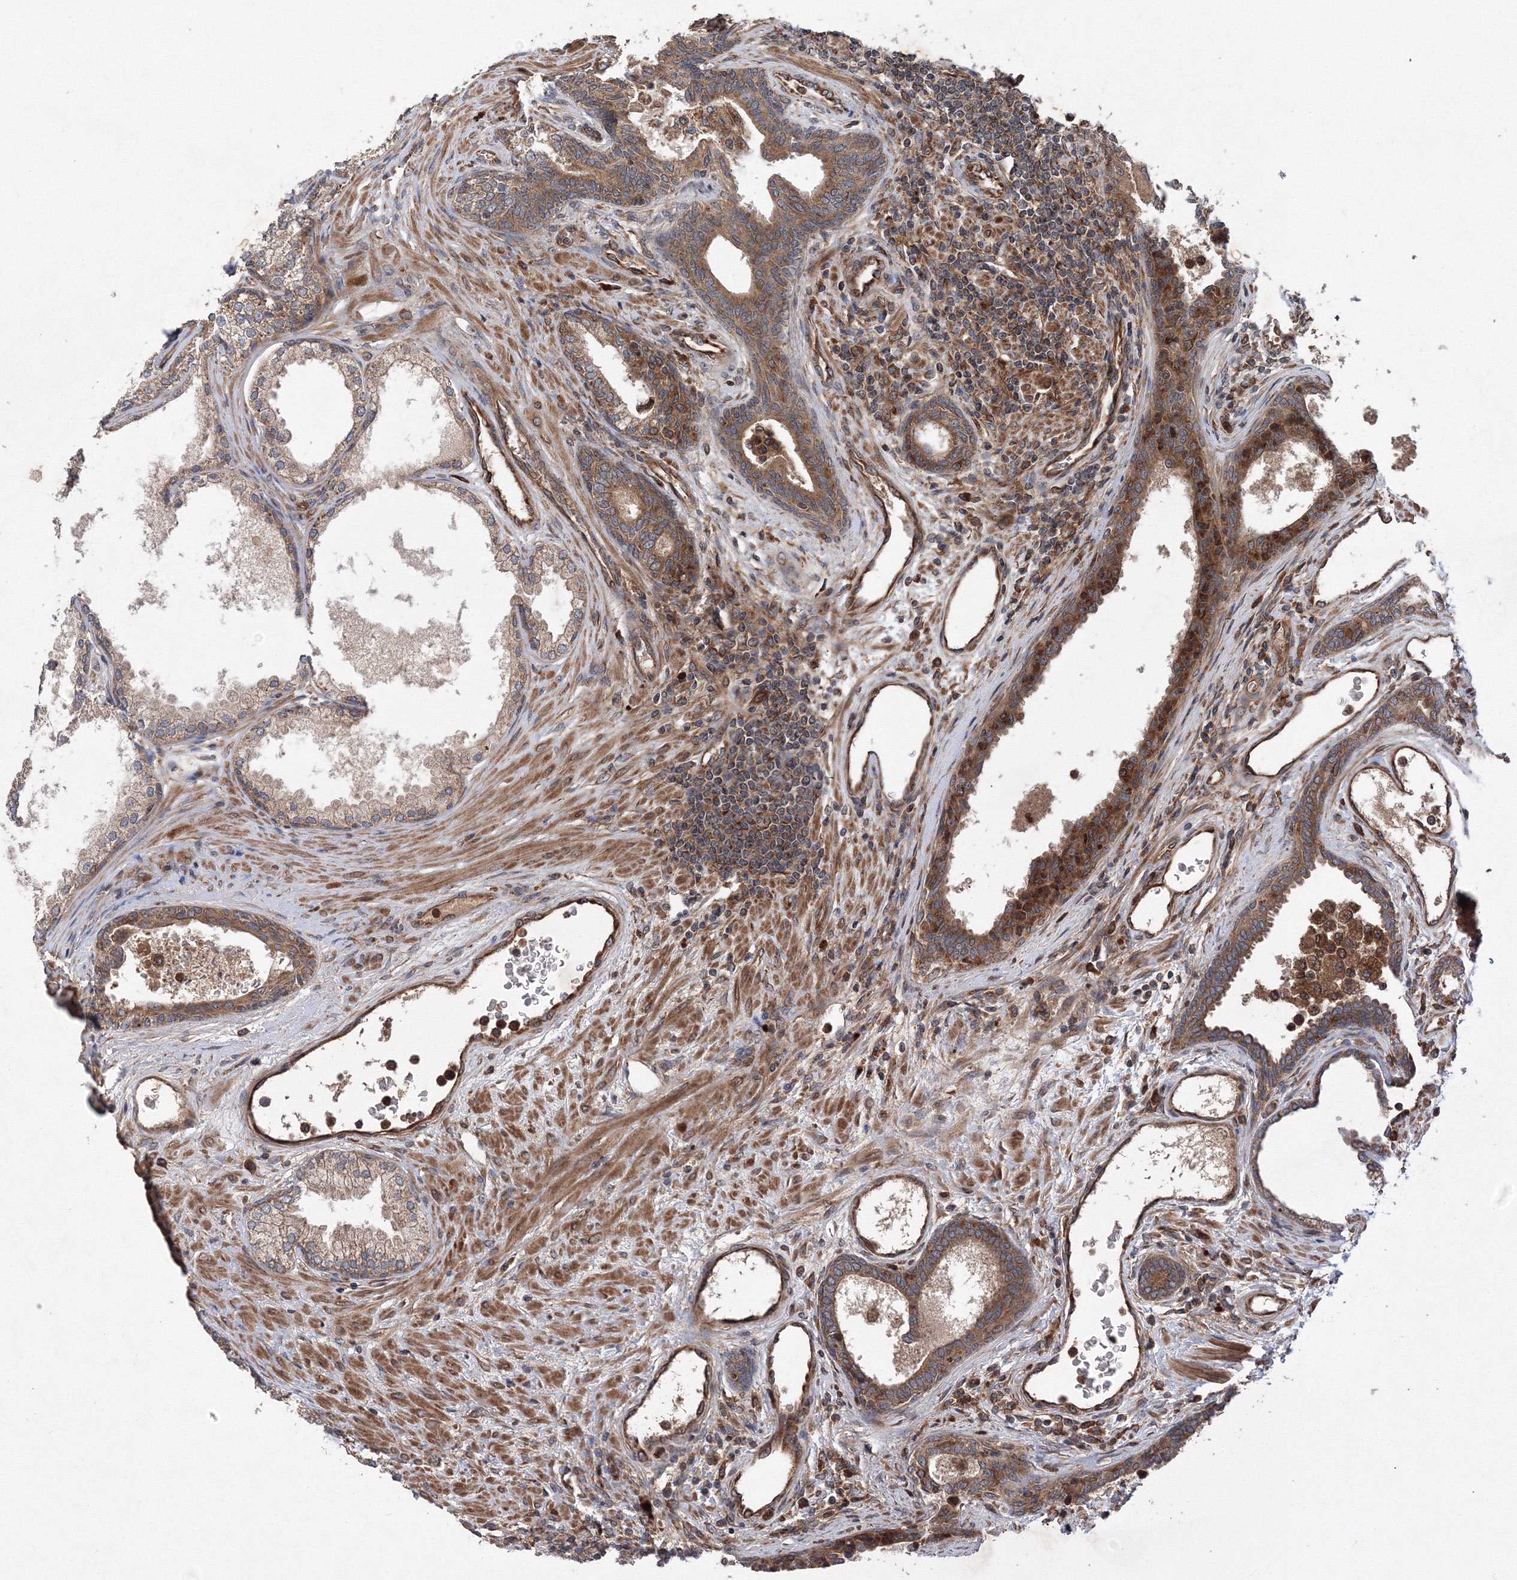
{"staining": {"intensity": "moderate", "quantity": ">75%", "location": "cytoplasmic/membranous"}, "tissue": "prostate", "cell_type": "Glandular cells", "image_type": "normal", "snomed": [{"axis": "morphology", "description": "Normal tissue, NOS"}, {"axis": "topography", "description": "Prostate"}], "caption": "Prostate stained with IHC demonstrates moderate cytoplasmic/membranous expression in approximately >75% of glandular cells. The staining is performed using DAB (3,3'-diaminobenzidine) brown chromogen to label protein expression. The nuclei are counter-stained blue using hematoxylin.", "gene": "ATG3", "patient": {"sex": "male", "age": 76}}